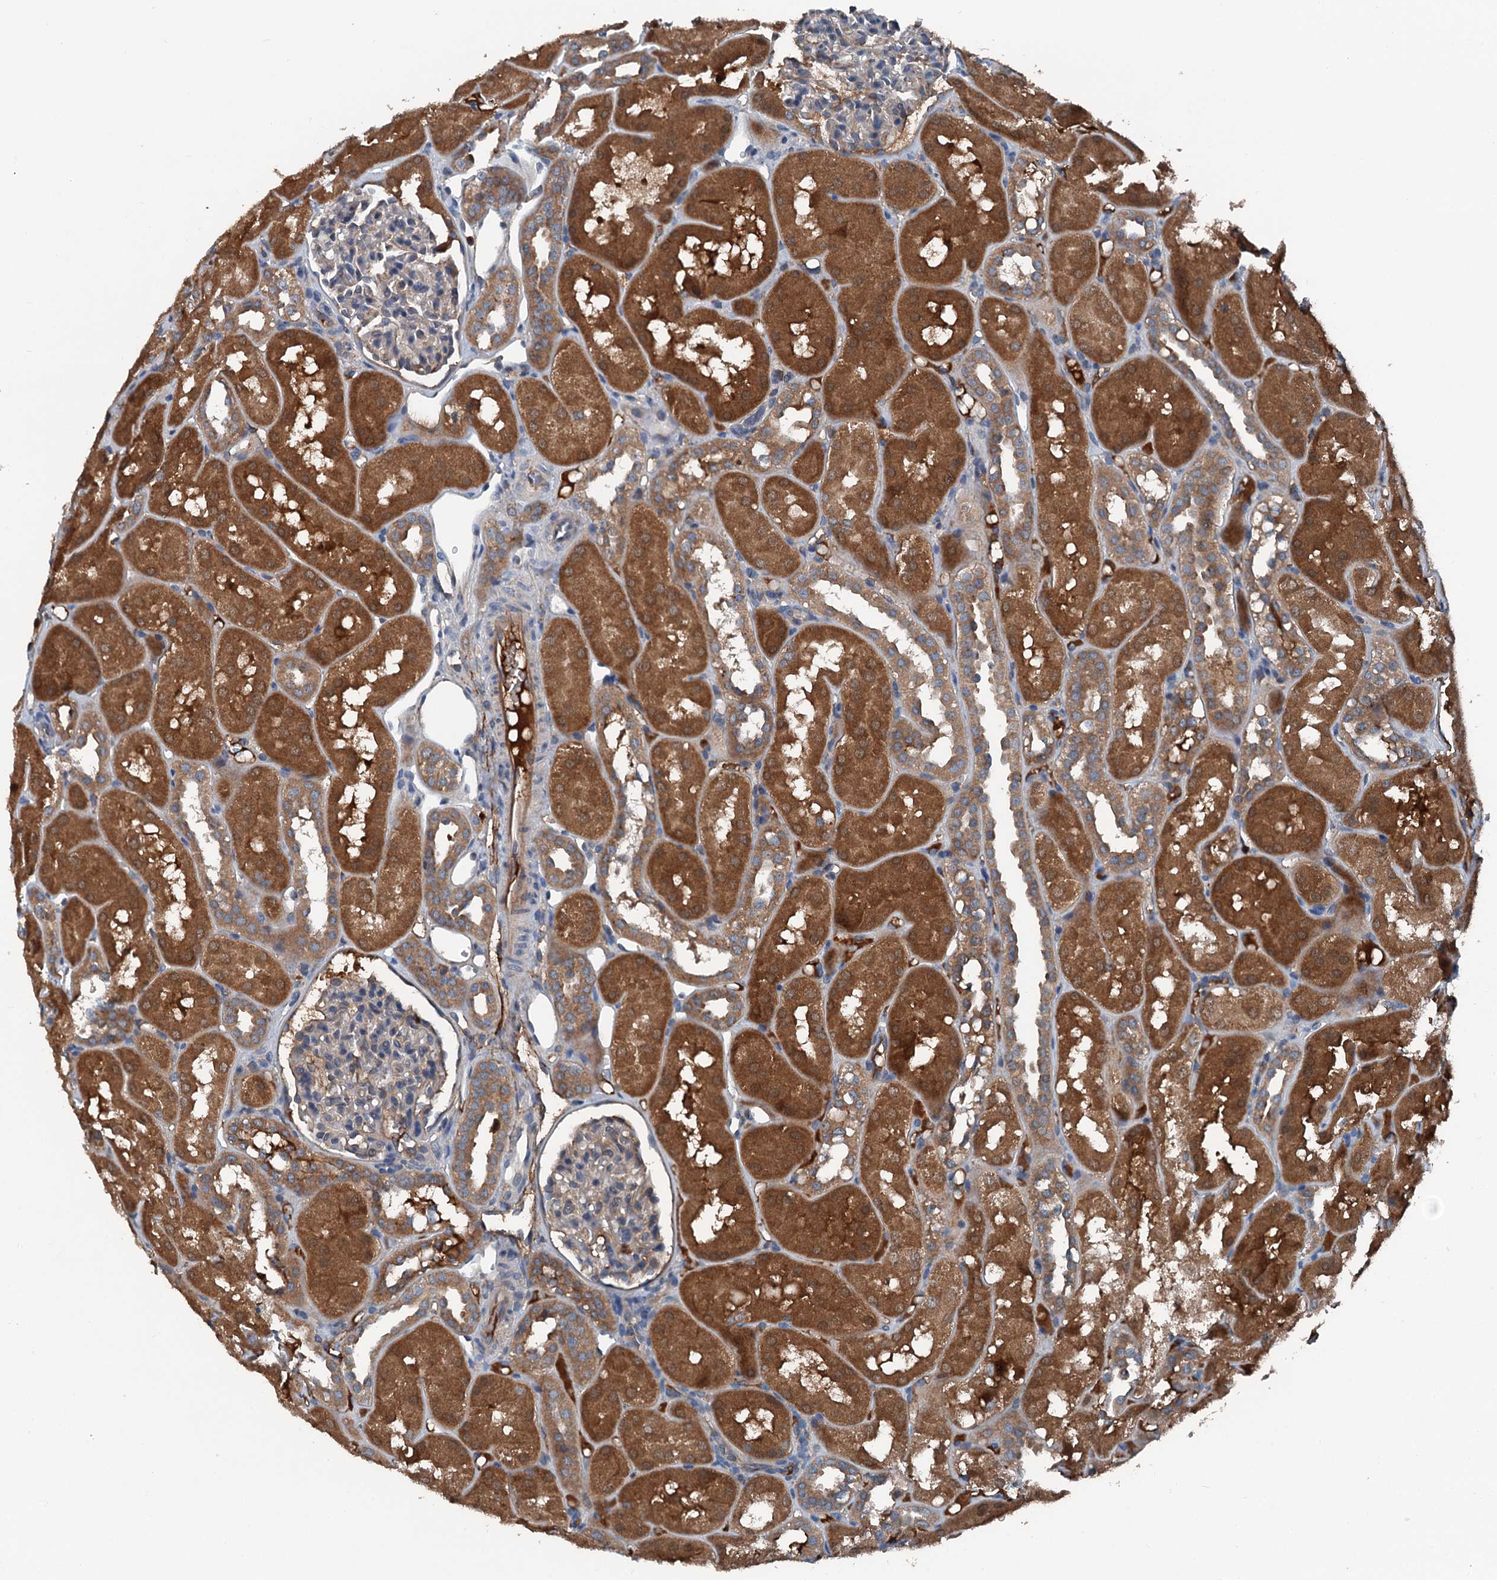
{"staining": {"intensity": "negative", "quantity": "none", "location": "none"}, "tissue": "kidney", "cell_type": "Cells in glomeruli", "image_type": "normal", "snomed": [{"axis": "morphology", "description": "Normal tissue, NOS"}, {"axis": "topography", "description": "Kidney"}, {"axis": "topography", "description": "Urinary bladder"}], "caption": "Immunohistochemistry (IHC) of benign kidney exhibits no positivity in cells in glomeruli.", "gene": "PDSS1", "patient": {"sex": "male", "age": 16}}